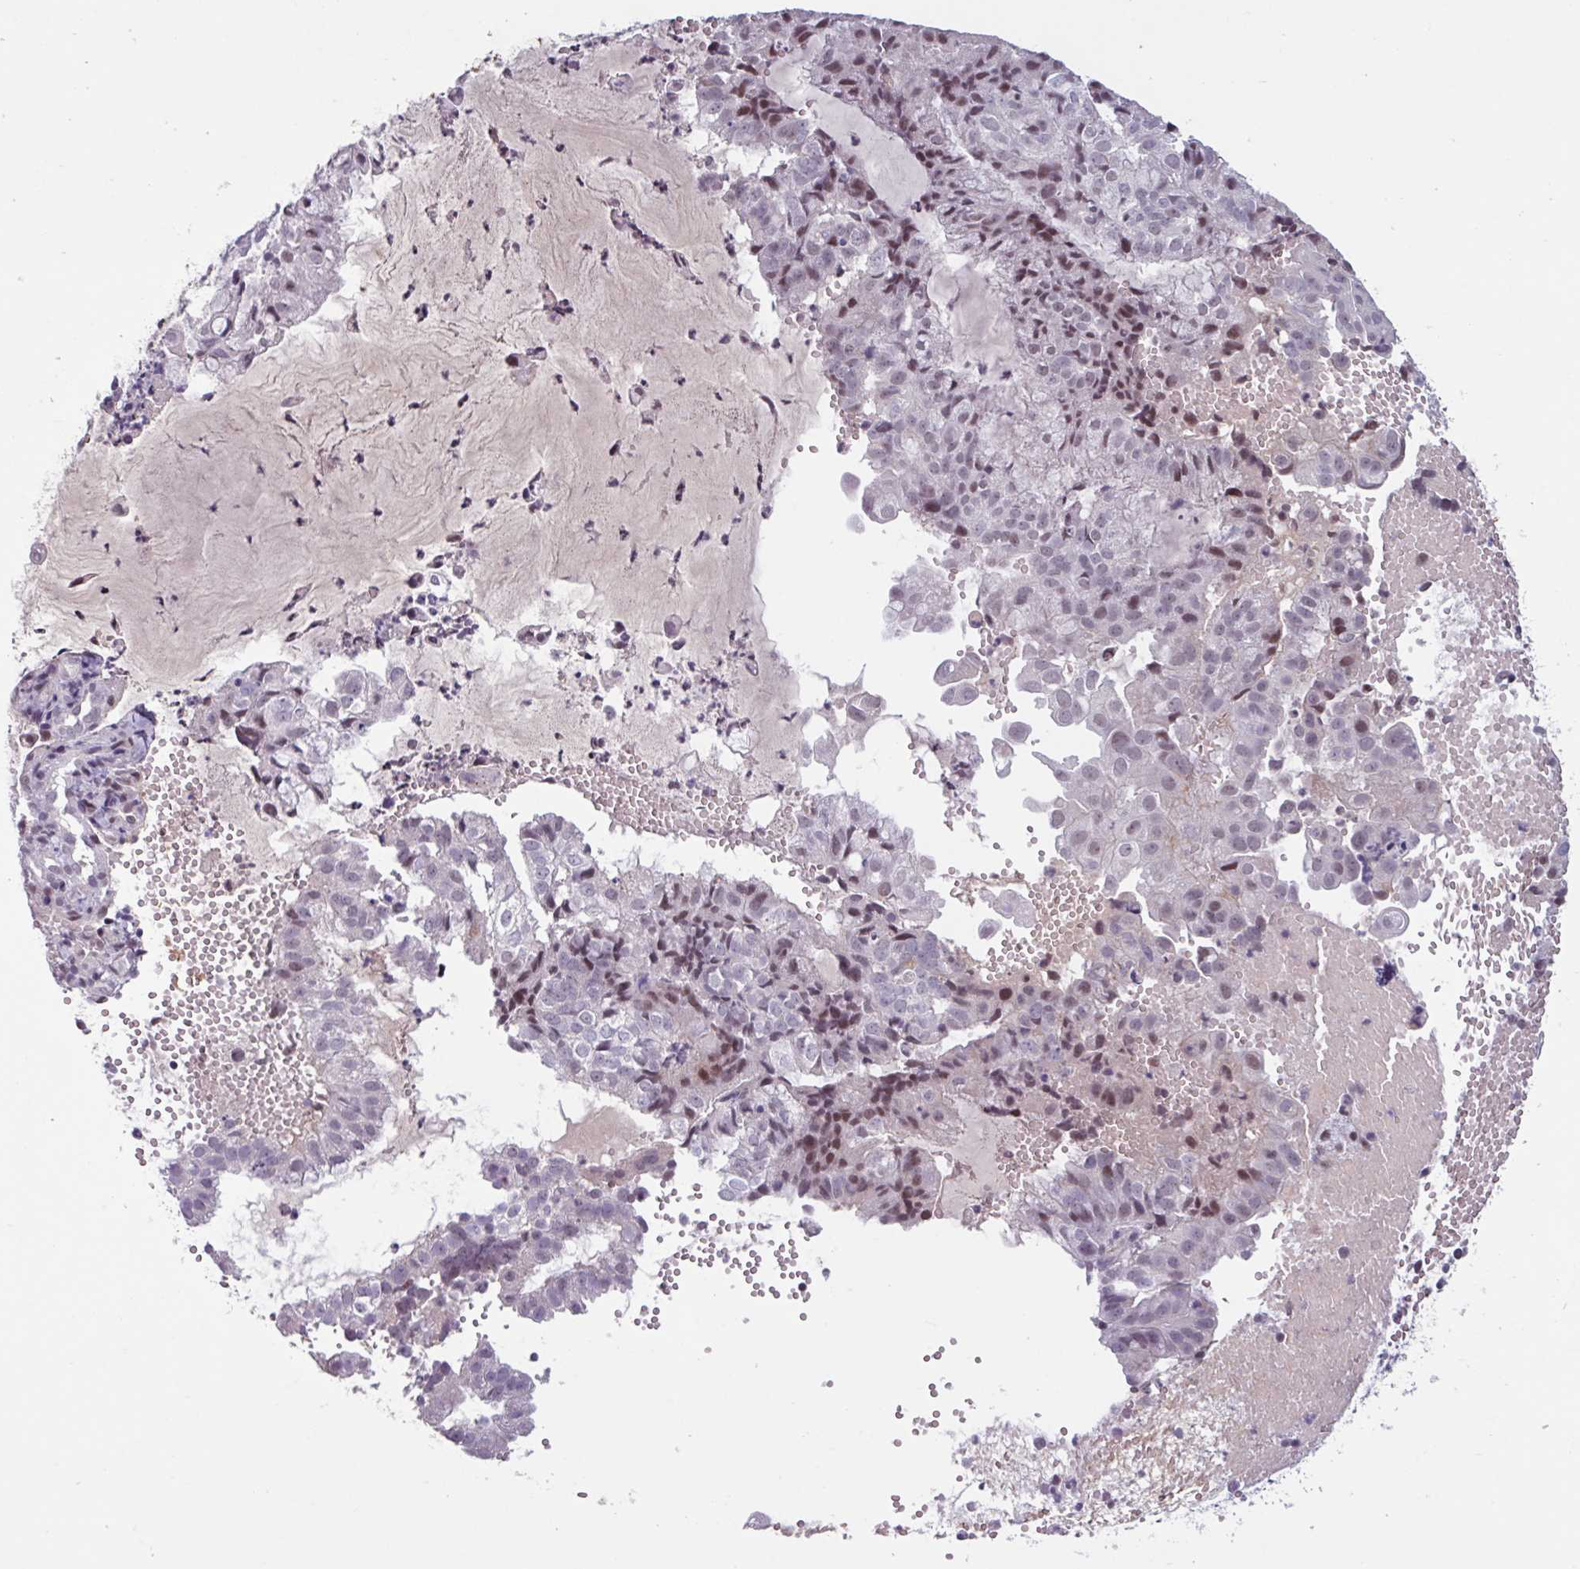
{"staining": {"intensity": "moderate", "quantity": "<25%", "location": "nuclear"}, "tissue": "endometrial cancer", "cell_type": "Tumor cells", "image_type": "cancer", "snomed": [{"axis": "morphology", "description": "Adenocarcinoma, NOS"}, {"axis": "topography", "description": "Endometrium"}], "caption": "Human adenocarcinoma (endometrial) stained with a brown dye displays moderate nuclear positive staining in about <25% of tumor cells.", "gene": "ZNF575", "patient": {"sex": "female", "age": 76}}